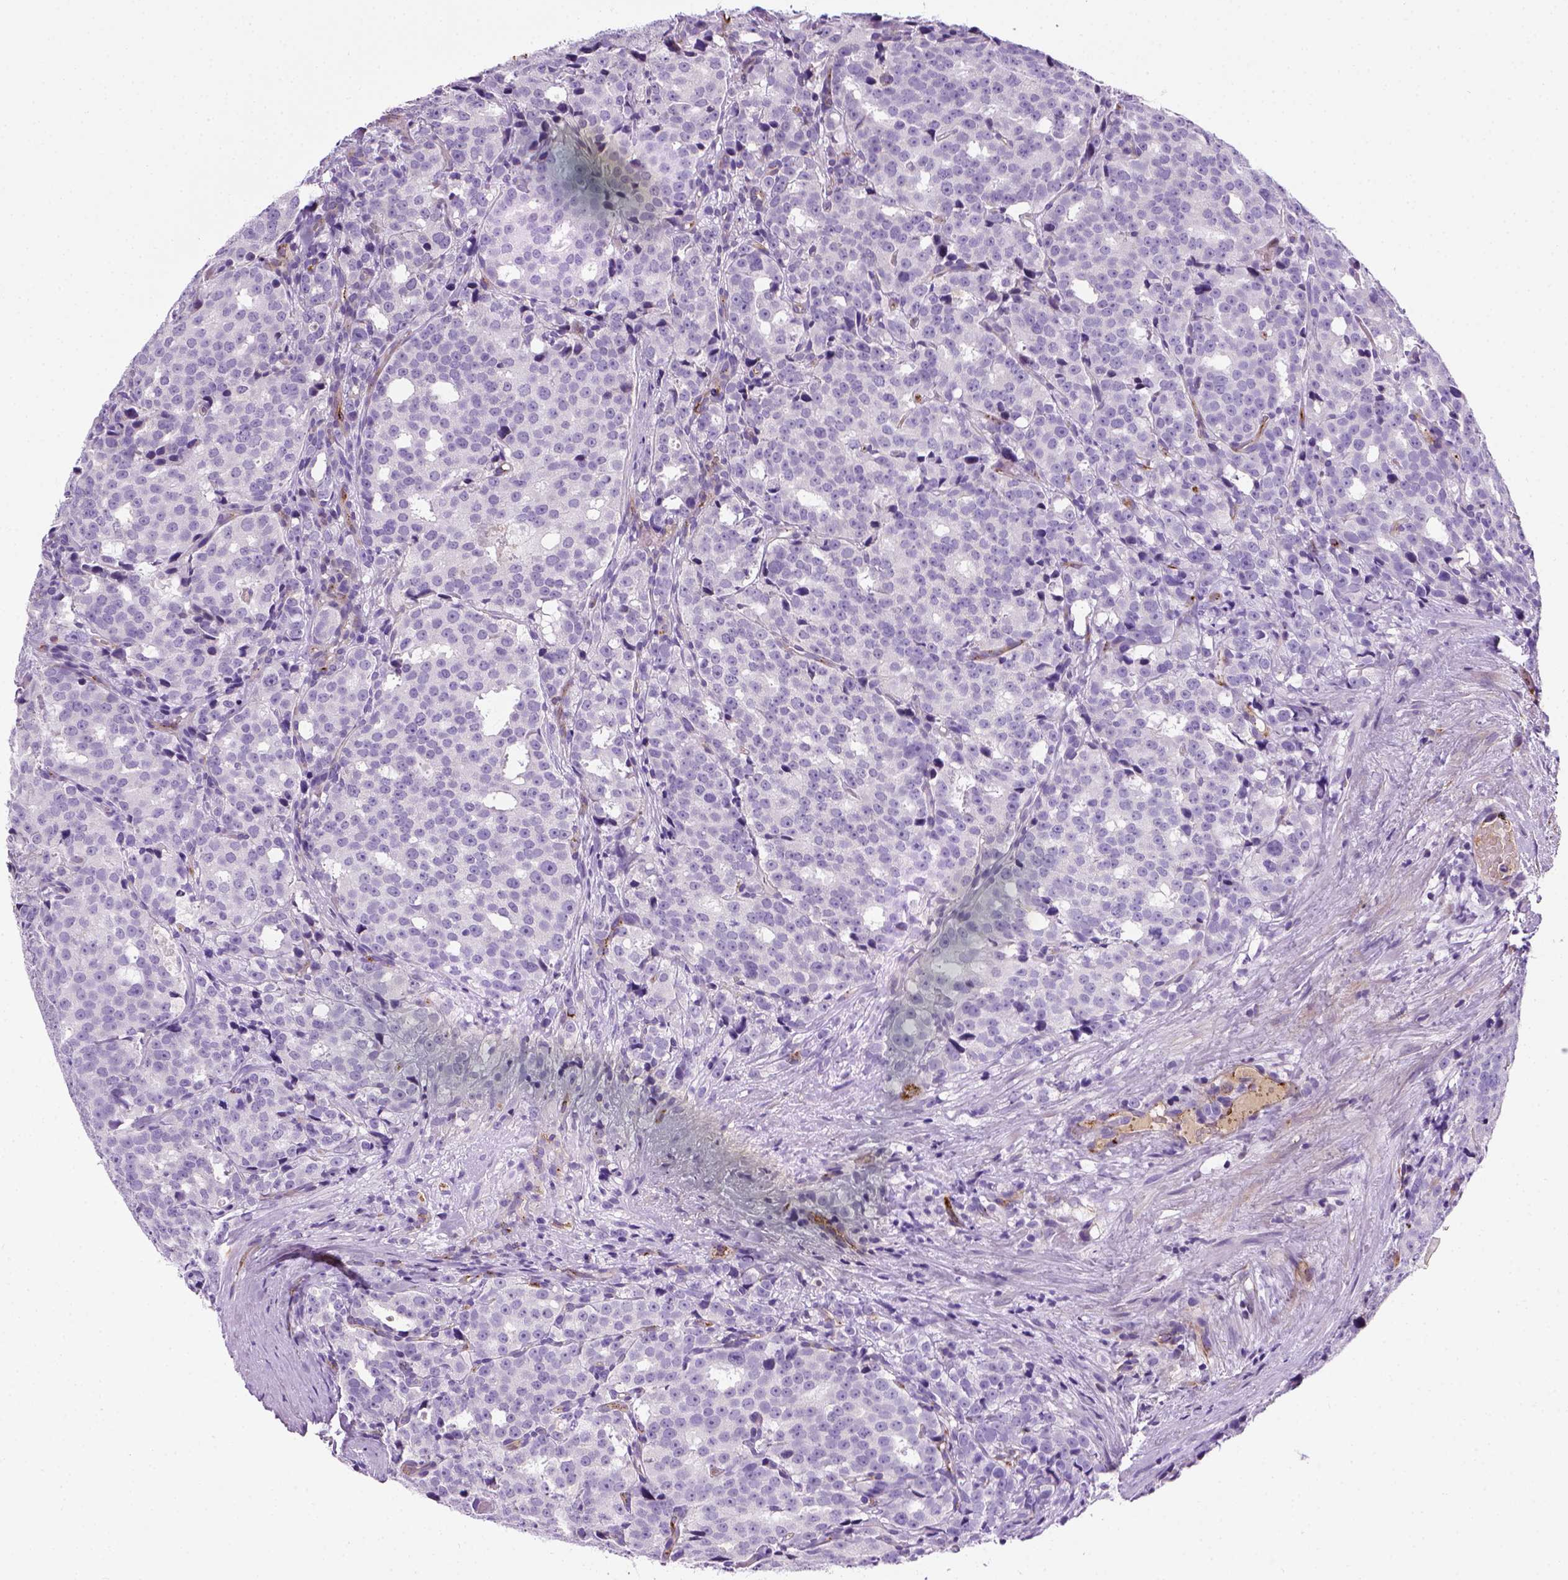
{"staining": {"intensity": "negative", "quantity": "none", "location": "none"}, "tissue": "prostate cancer", "cell_type": "Tumor cells", "image_type": "cancer", "snomed": [{"axis": "morphology", "description": "Adenocarcinoma, High grade"}, {"axis": "topography", "description": "Prostate"}], "caption": "Tumor cells show no significant protein expression in prostate cancer (adenocarcinoma (high-grade)).", "gene": "VWF", "patient": {"sex": "male", "age": 53}}